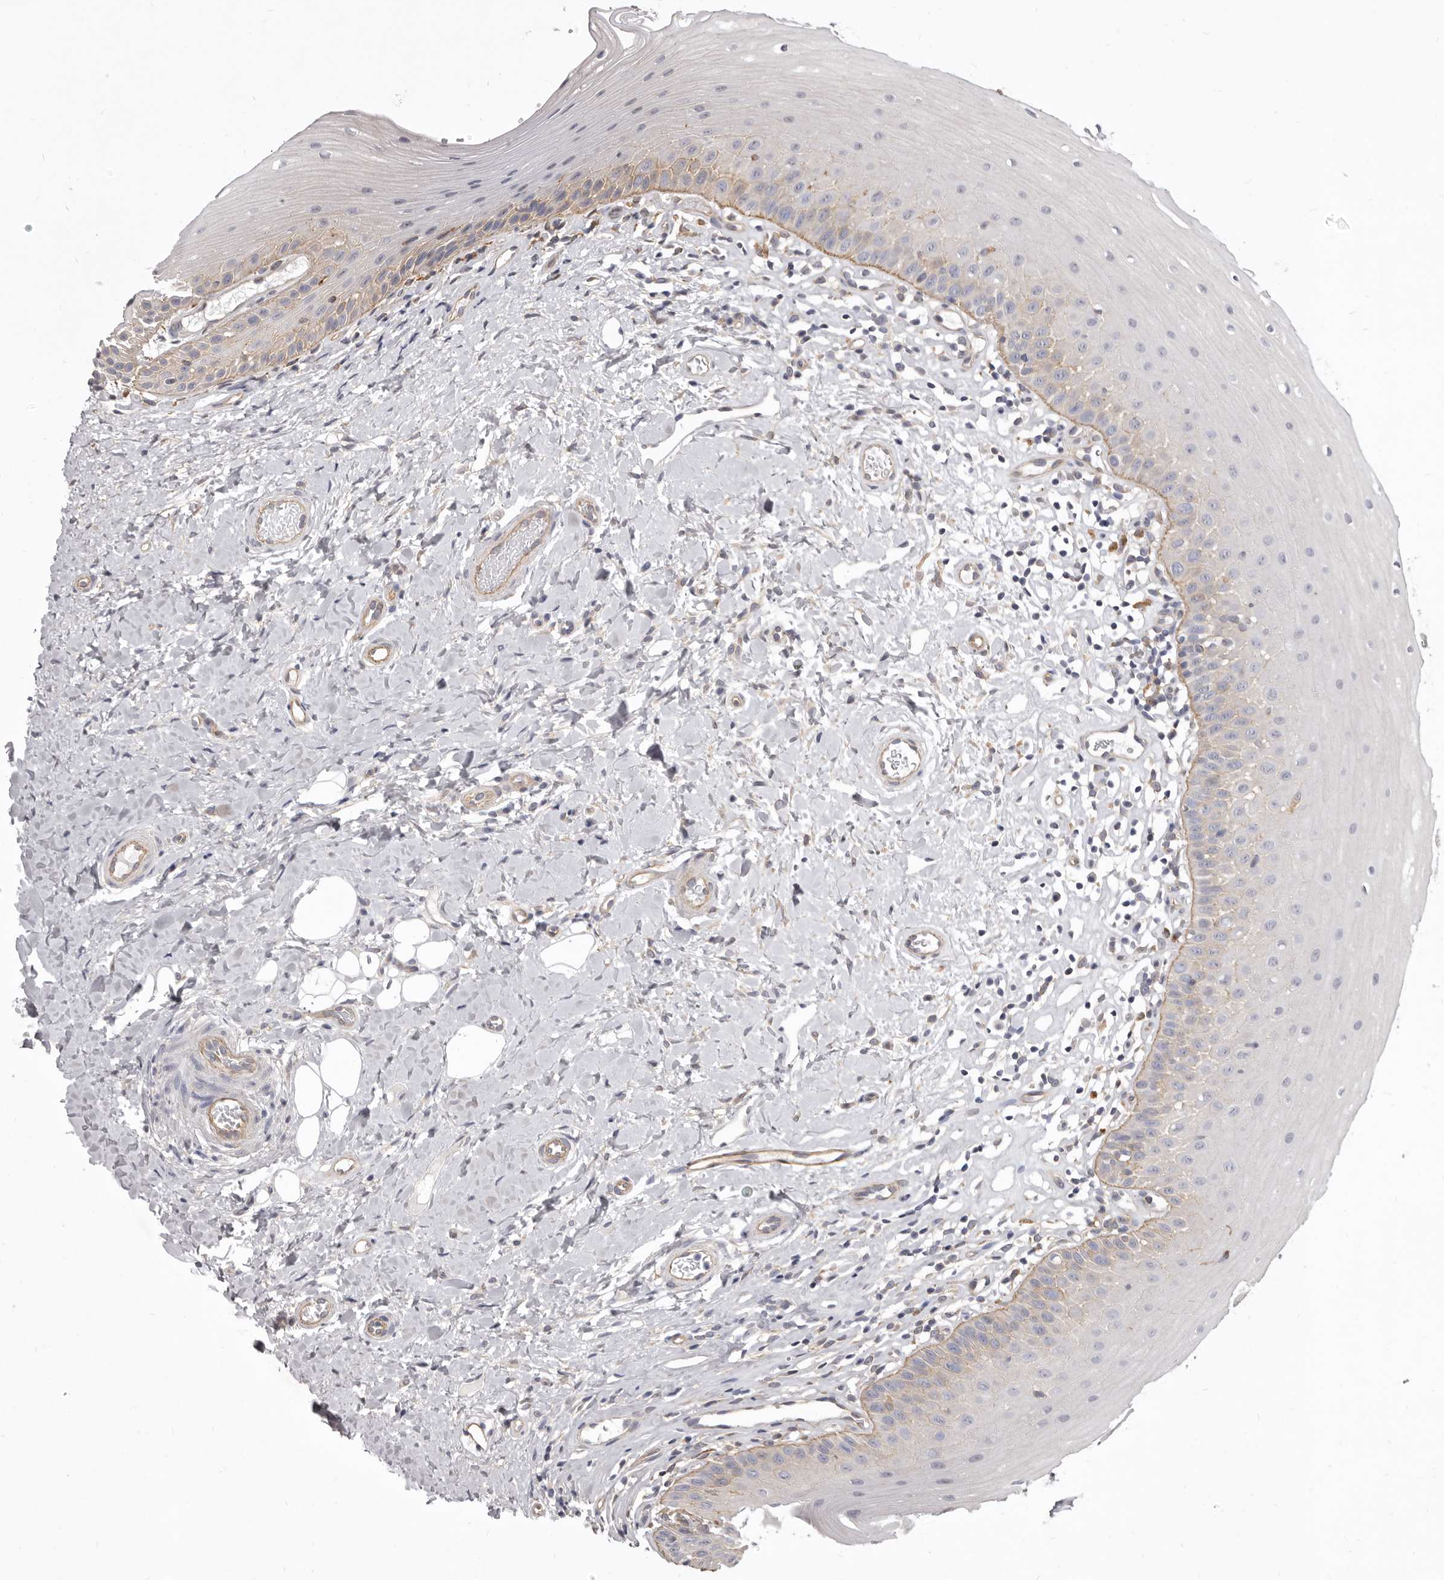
{"staining": {"intensity": "negative", "quantity": "none", "location": "none"}, "tissue": "oral mucosa", "cell_type": "Squamous epithelial cells", "image_type": "normal", "snomed": [{"axis": "morphology", "description": "Normal tissue, NOS"}, {"axis": "topography", "description": "Oral tissue"}], "caption": "Immunohistochemistry (IHC) histopathology image of unremarkable human oral mucosa stained for a protein (brown), which shows no staining in squamous epithelial cells.", "gene": "P2RX6", "patient": {"sex": "female", "age": 56}}